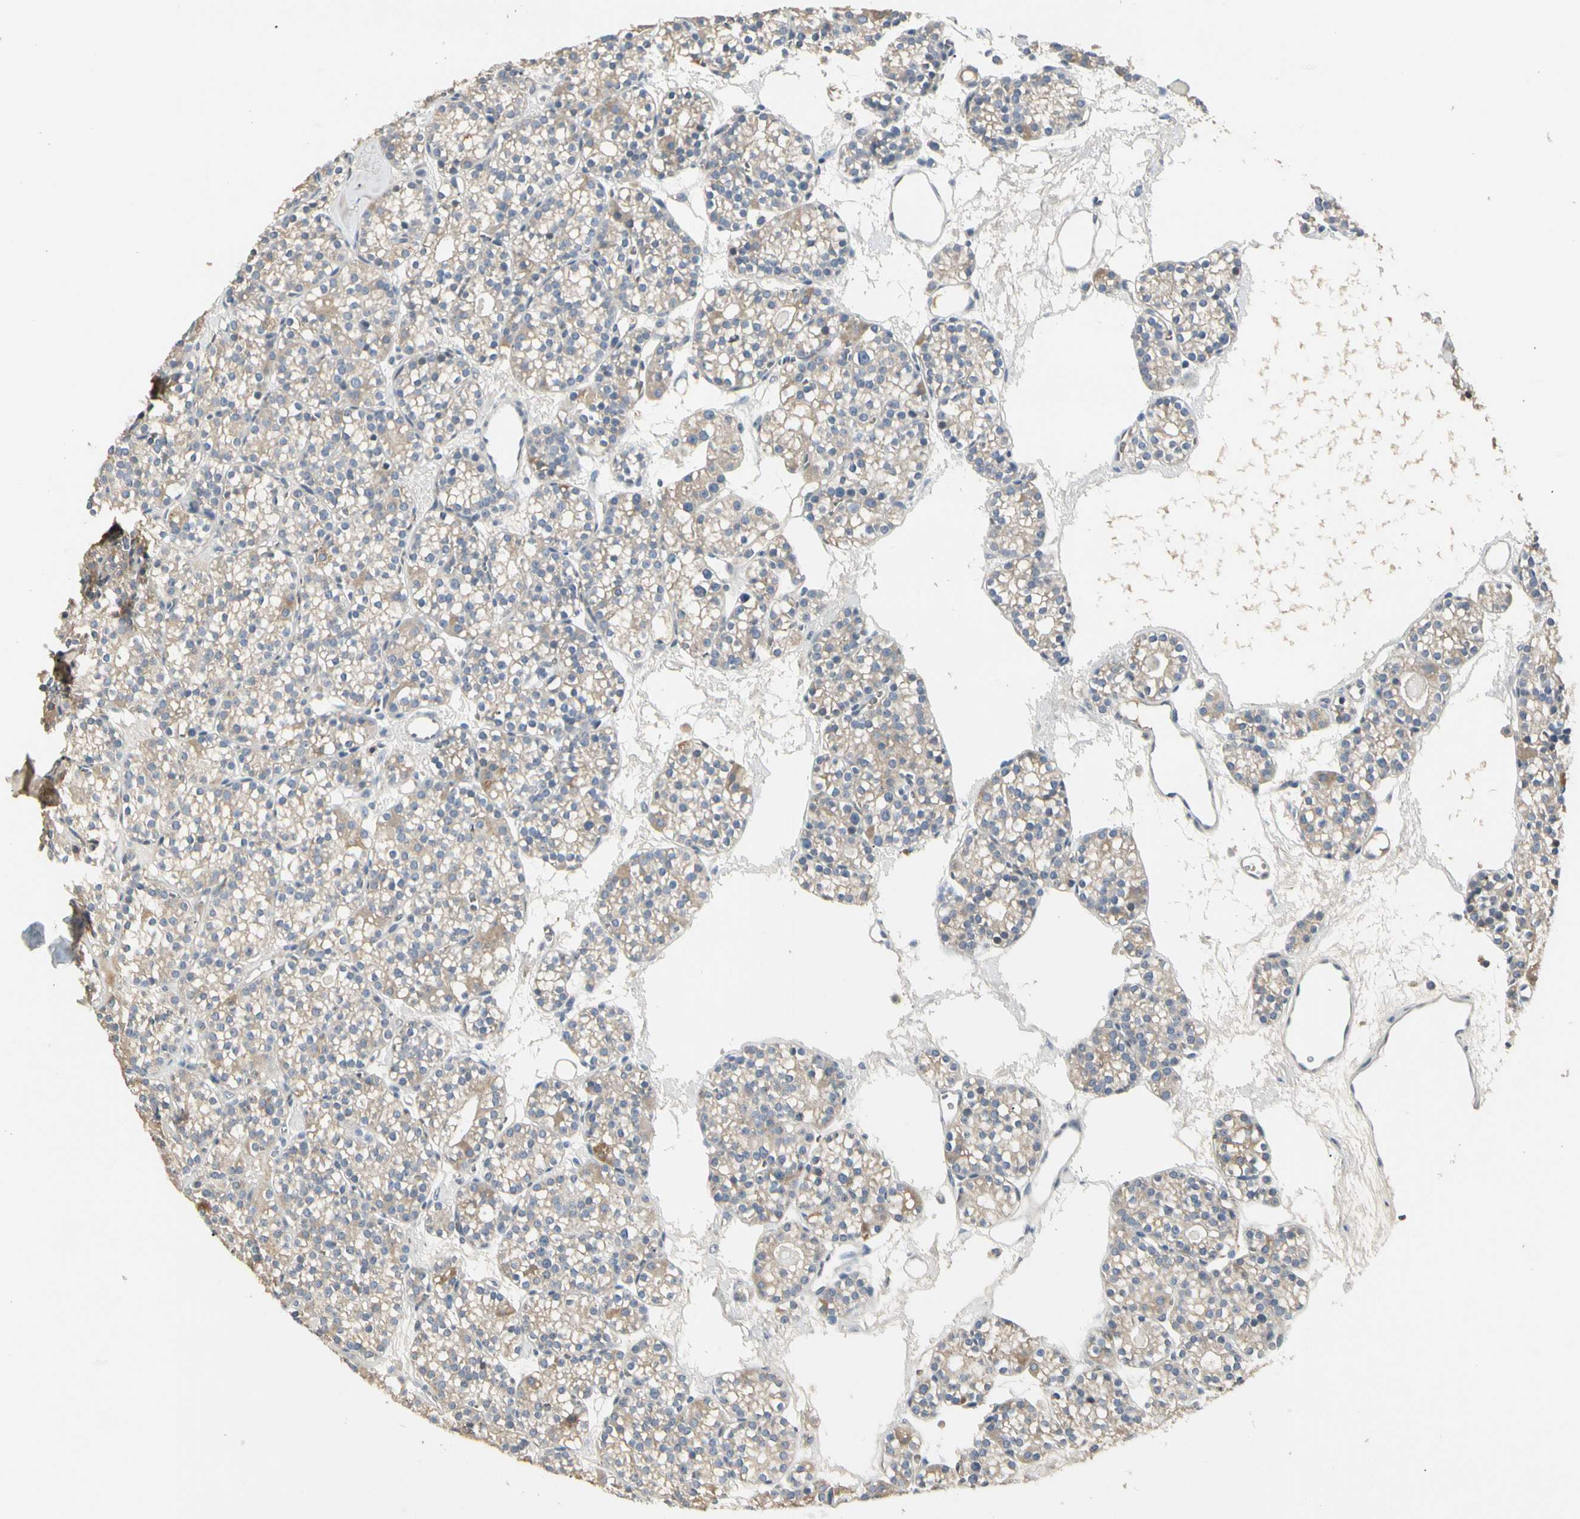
{"staining": {"intensity": "weak", "quantity": "25%-75%", "location": "cytoplasmic/membranous"}, "tissue": "parathyroid gland", "cell_type": "Glandular cells", "image_type": "normal", "snomed": [{"axis": "morphology", "description": "Normal tissue, NOS"}, {"axis": "topography", "description": "Parathyroid gland"}], "caption": "DAB (3,3'-diaminobenzidine) immunohistochemical staining of benign human parathyroid gland demonstrates weak cytoplasmic/membranous protein positivity in approximately 25%-75% of glandular cells. (brown staining indicates protein expression, while blue staining denotes nuclei).", "gene": "GREM1", "patient": {"sex": "female", "age": 64}}